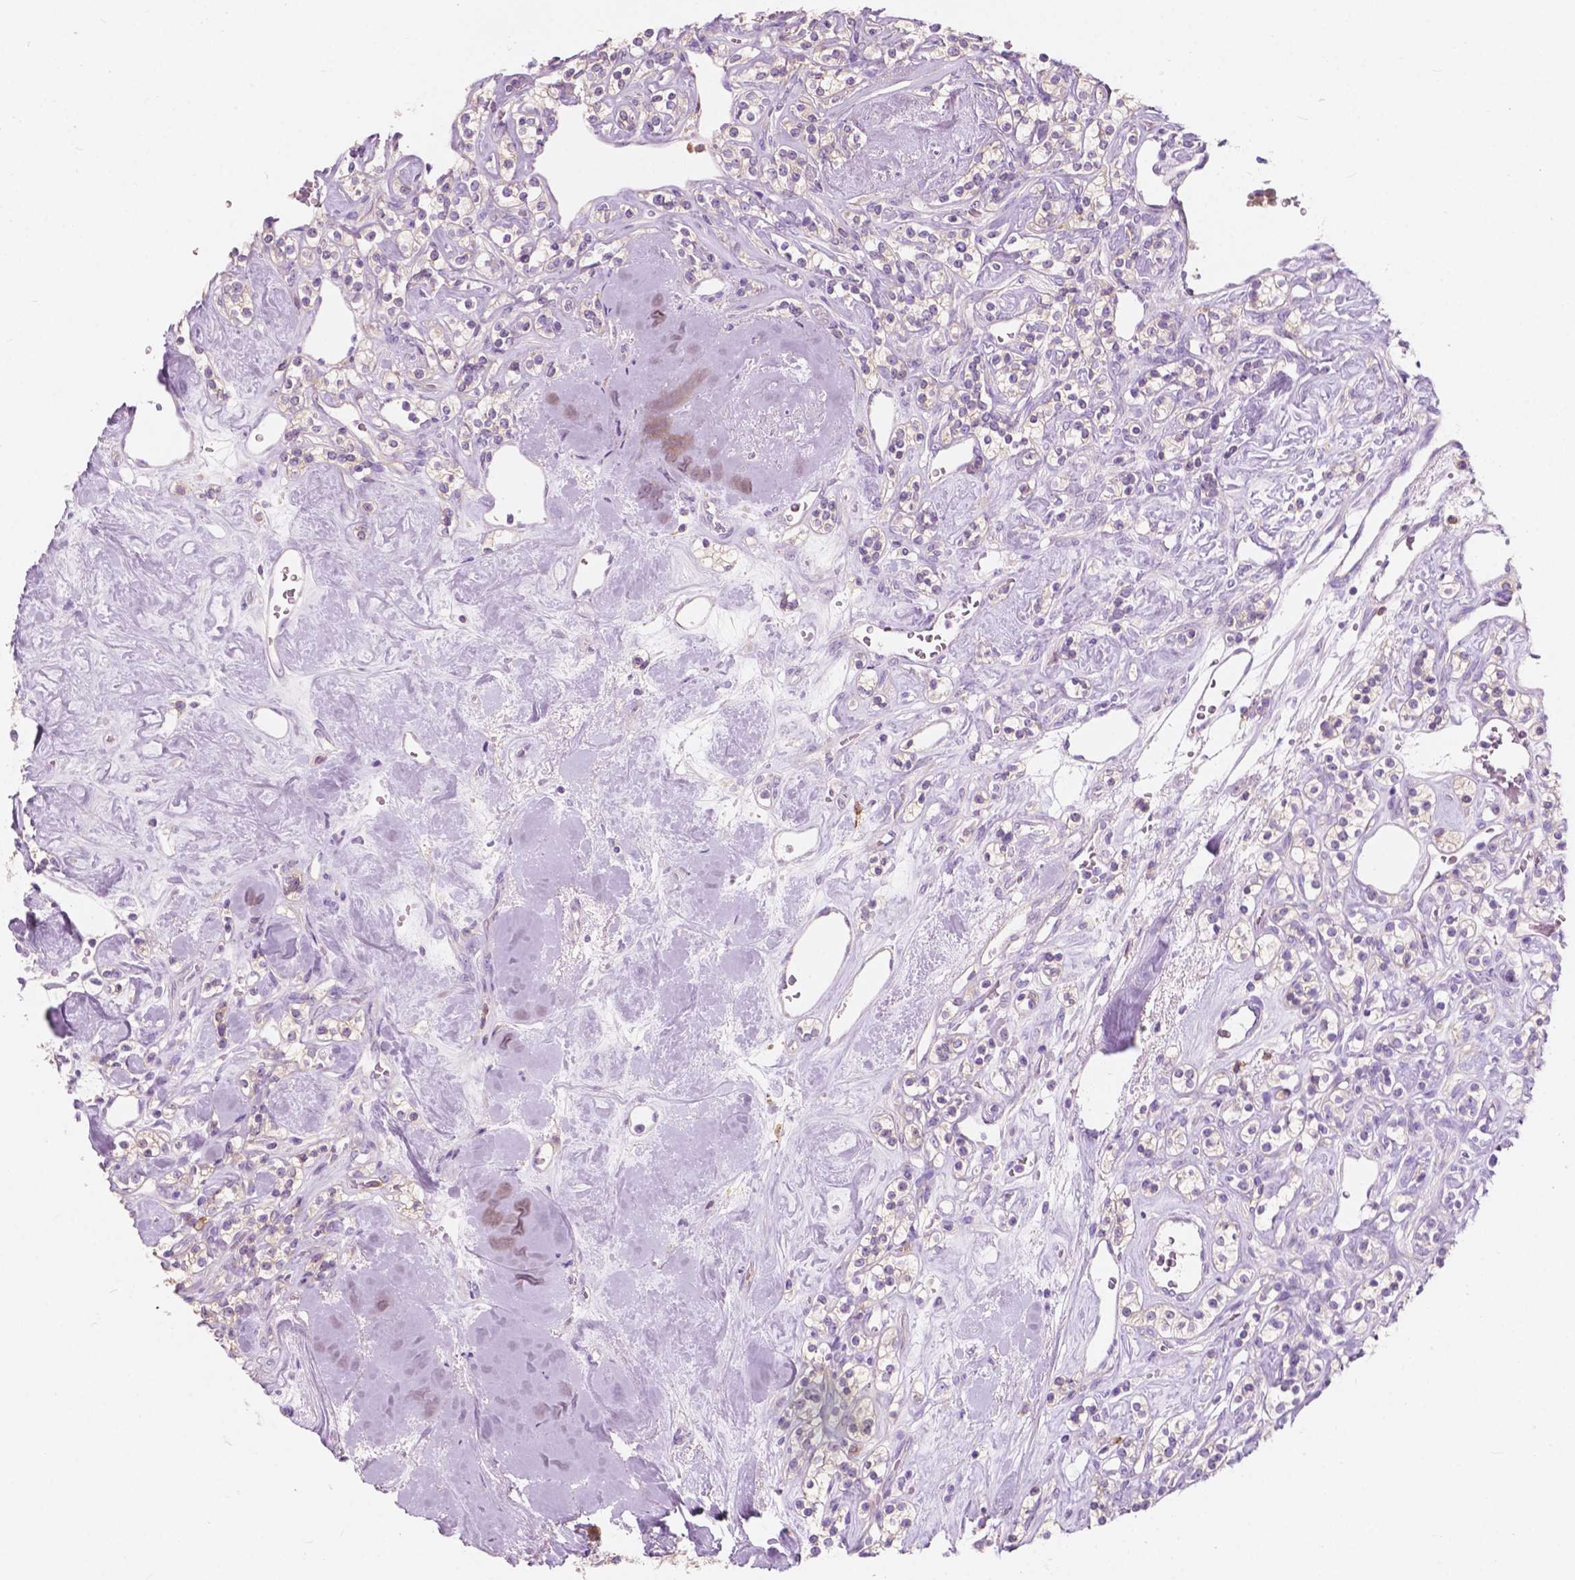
{"staining": {"intensity": "negative", "quantity": "none", "location": "none"}, "tissue": "renal cancer", "cell_type": "Tumor cells", "image_type": "cancer", "snomed": [{"axis": "morphology", "description": "Adenocarcinoma, NOS"}, {"axis": "topography", "description": "Kidney"}], "caption": "High magnification brightfield microscopy of renal adenocarcinoma stained with DAB (3,3'-diaminobenzidine) (brown) and counterstained with hematoxylin (blue): tumor cells show no significant staining.", "gene": "SEMA4A", "patient": {"sex": "male", "age": 77}}